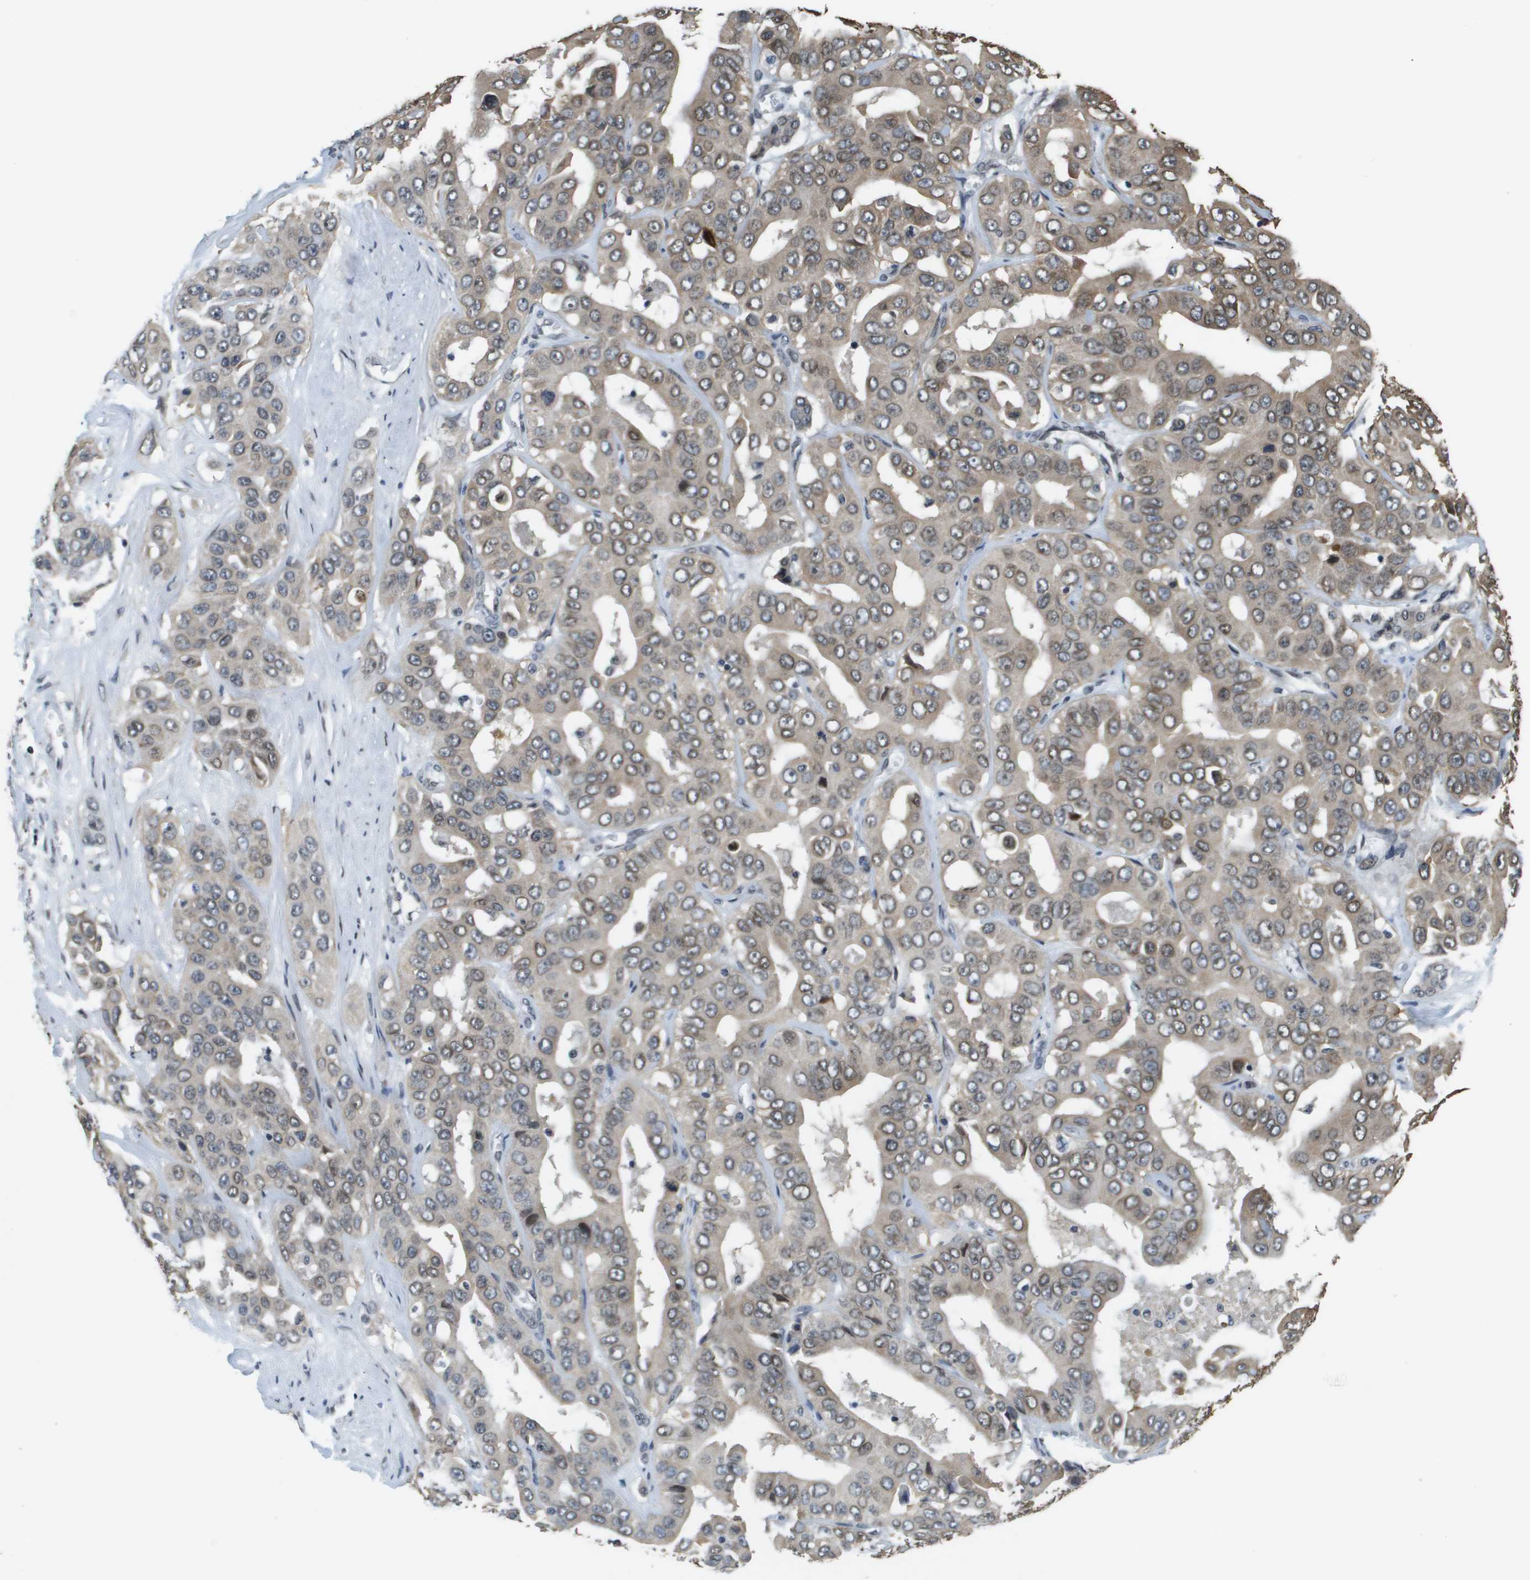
{"staining": {"intensity": "weak", "quantity": ">75%", "location": "cytoplasmic/membranous"}, "tissue": "liver cancer", "cell_type": "Tumor cells", "image_type": "cancer", "snomed": [{"axis": "morphology", "description": "Cholangiocarcinoma"}, {"axis": "topography", "description": "Liver"}], "caption": "This micrograph demonstrates liver cancer stained with immunohistochemistry to label a protein in brown. The cytoplasmic/membranous of tumor cells show weak positivity for the protein. Nuclei are counter-stained blue.", "gene": "FANCC", "patient": {"sex": "female", "age": 52}}